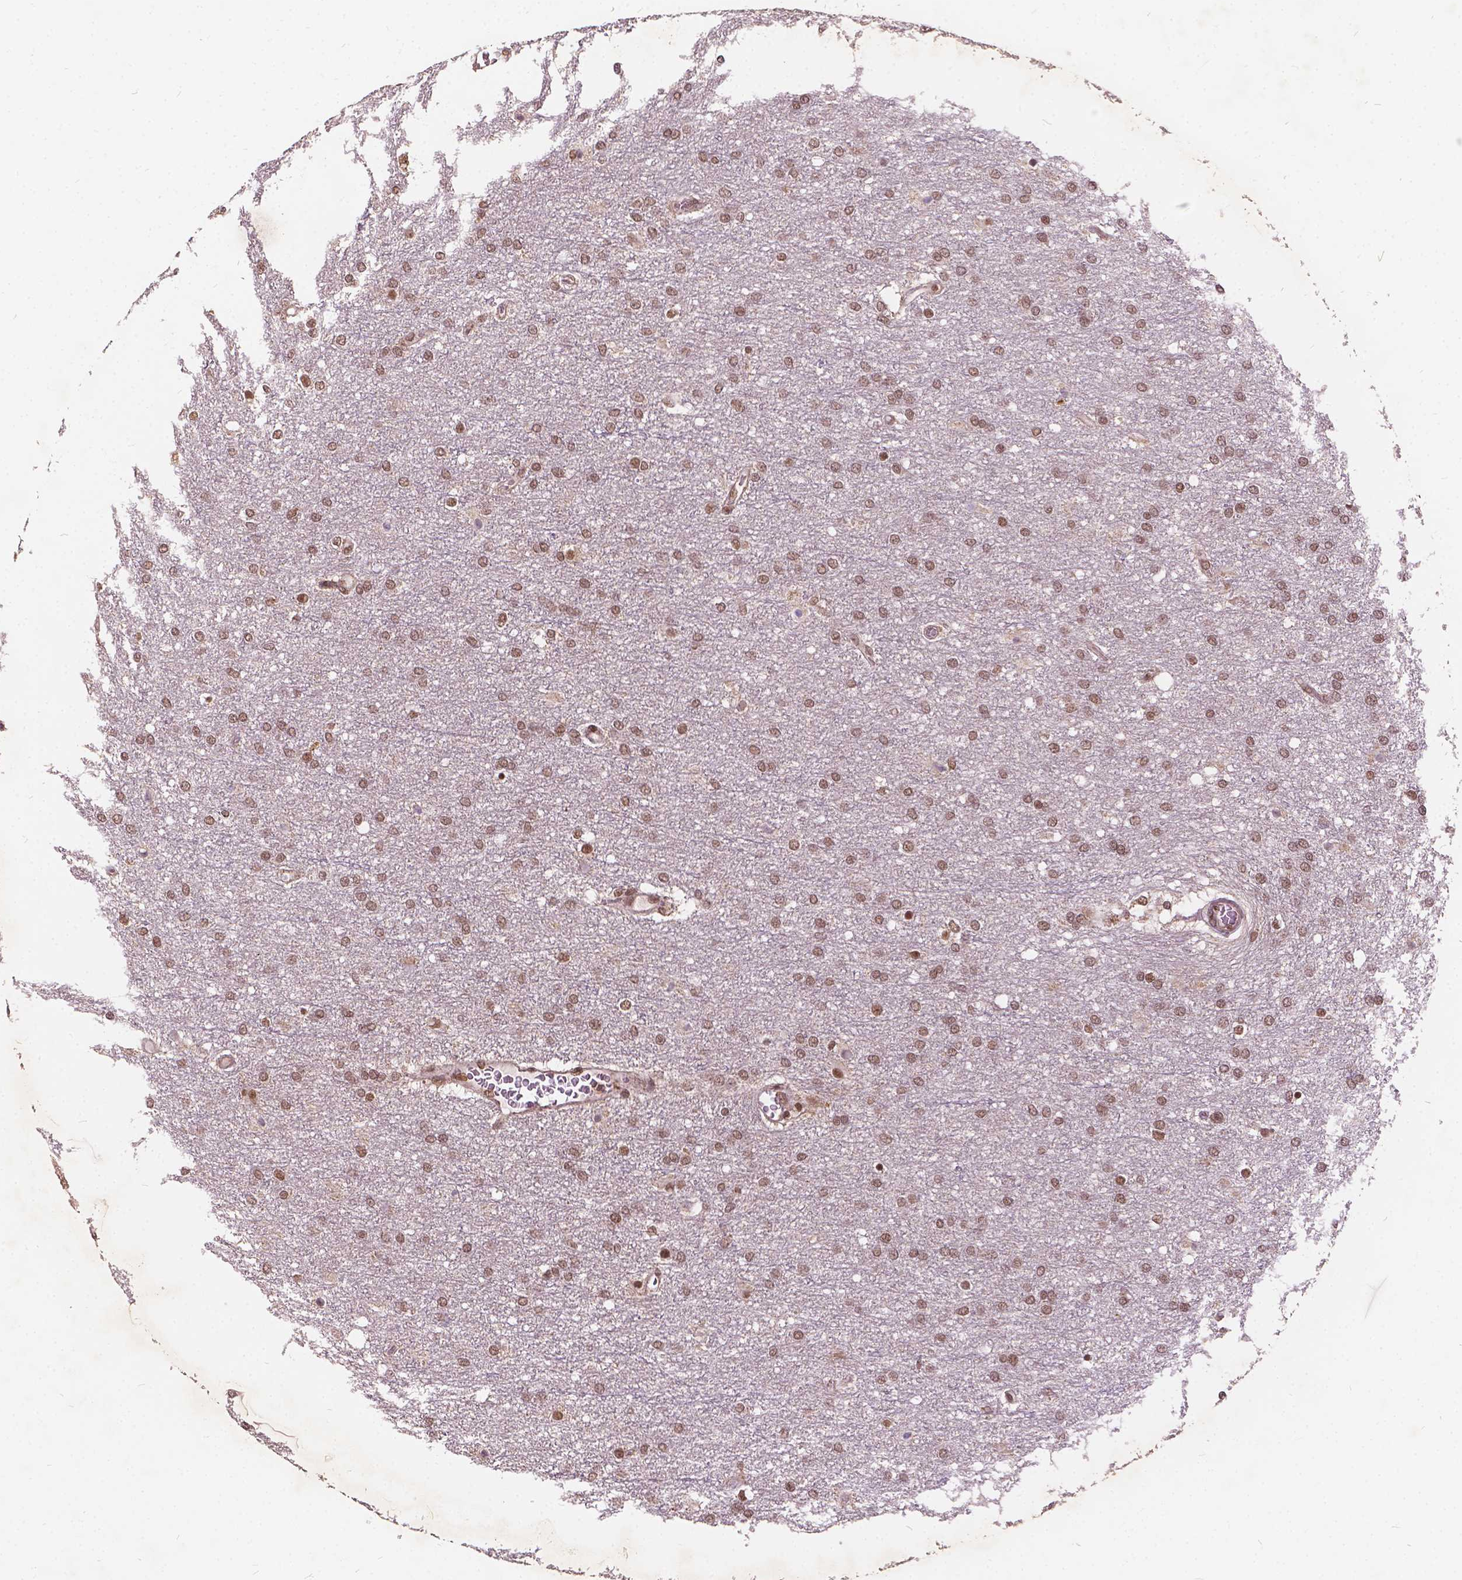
{"staining": {"intensity": "moderate", "quantity": ">75%", "location": "nuclear"}, "tissue": "glioma", "cell_type": "Tumor cells", "image_type": "cancer", "snomed": [{"axis": "morphology", "description": "Glioma, malignant, High grade"}, {"axis": "topography", "description": "Brain"}], "caption": "Glioma stained with DAB (3,3'-diaminobenzidine) immunohistochemistry (IHC) displays medium levels of moderate nuclear expression in about >75% of tumor cells.", "gene": "GPS2", "patient": {"sex": "female", "age": 61}}